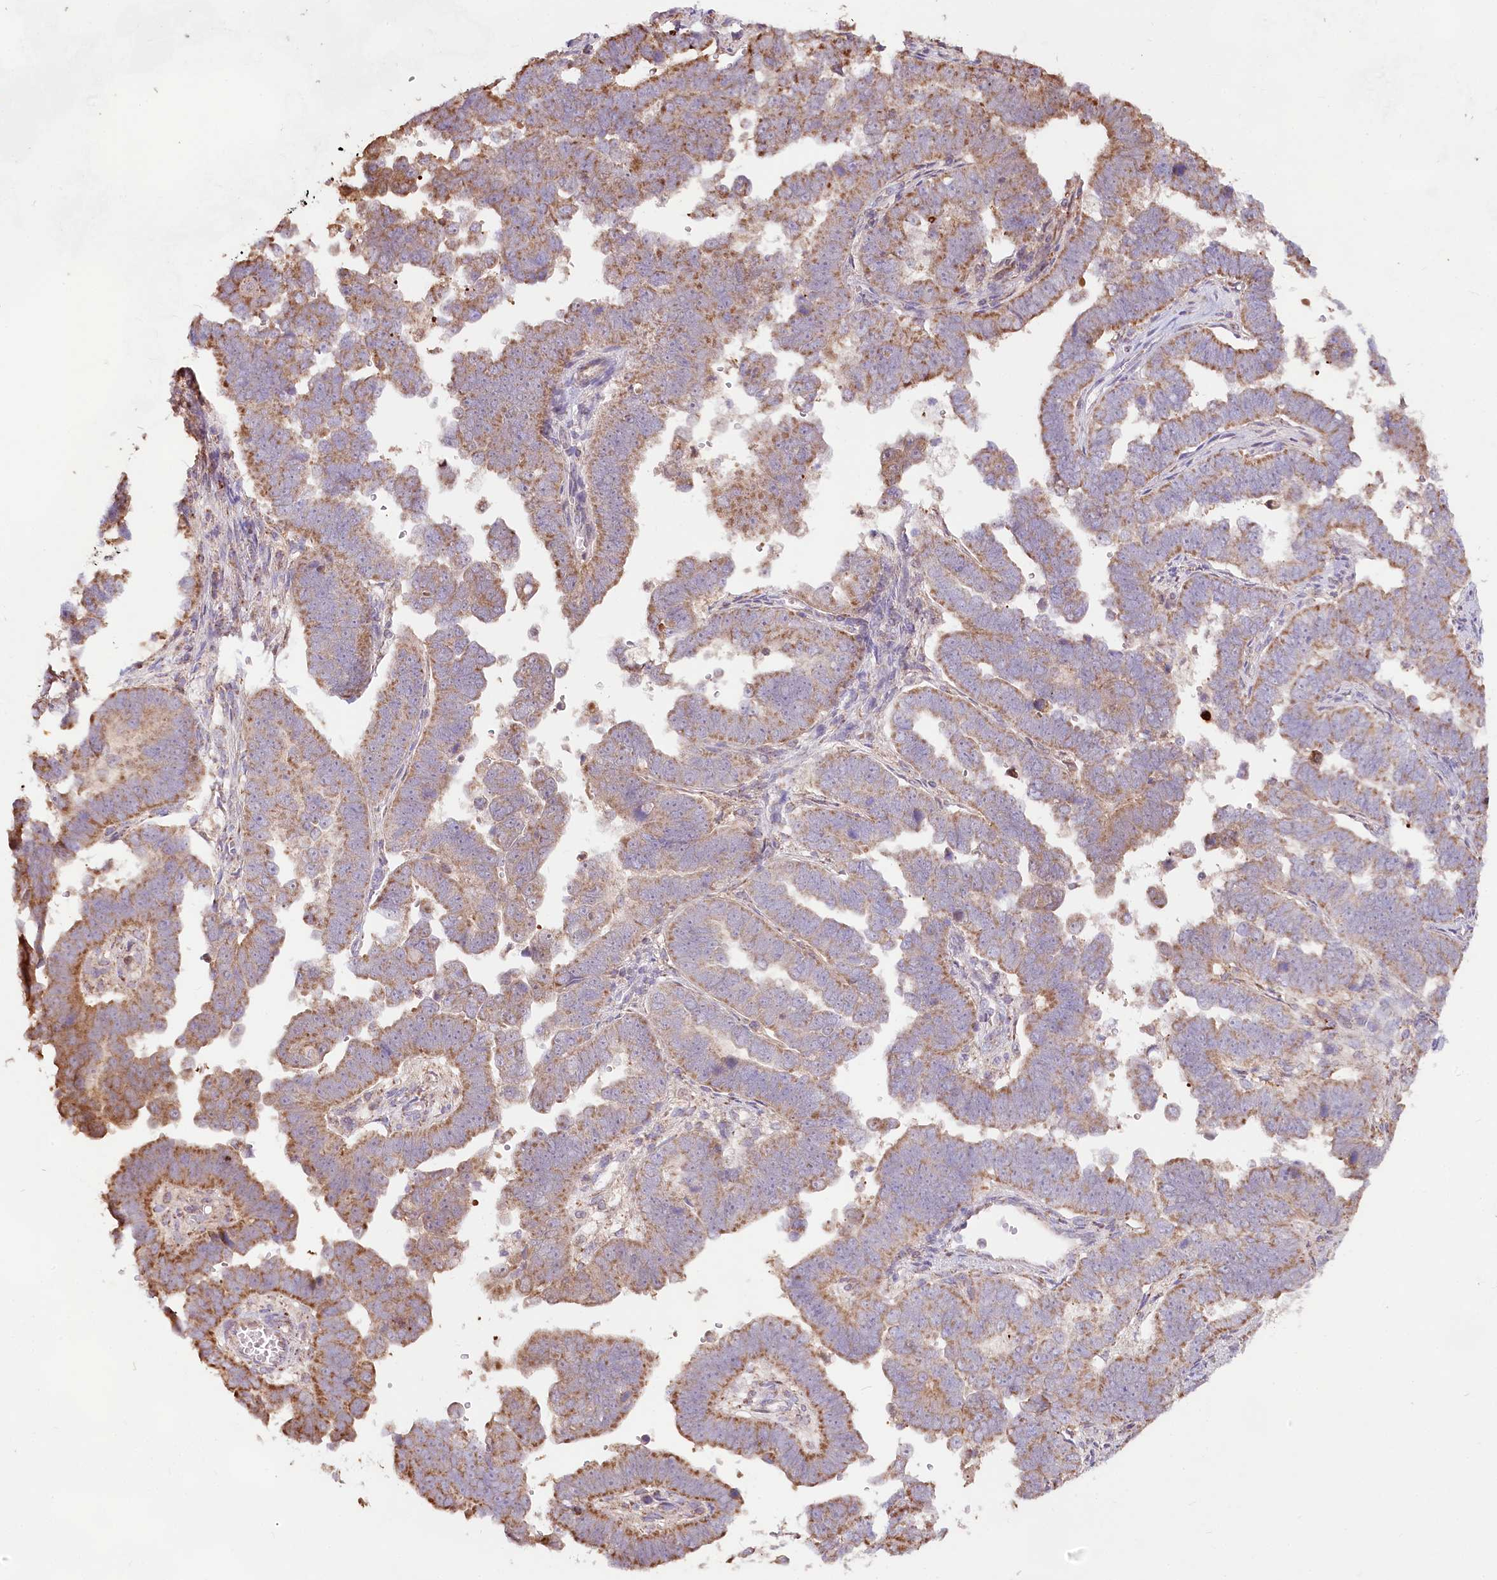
{"staining": {"intensity": "moderate", "quantity": ">75%", "location": "cytoplasmic/membranous"}, "tissue": "endometrial cancer", "cell_type": "Tumor cells", "image_type": "cancer", "snomed": [{"axis": "morphology", "description": "Adenocarcinoma, NOS"}, {"axis": "topography", "description": "Endometrium"}], "caption": "Brown immunohistochemical staining in adenocarcinoma (endometrial) exhibits moderate cytoplasmic/membranous staining in approximately >75% of tumor cells.", "gene": "TASOR2", "patient": {"sex": "female", "age": 75}}